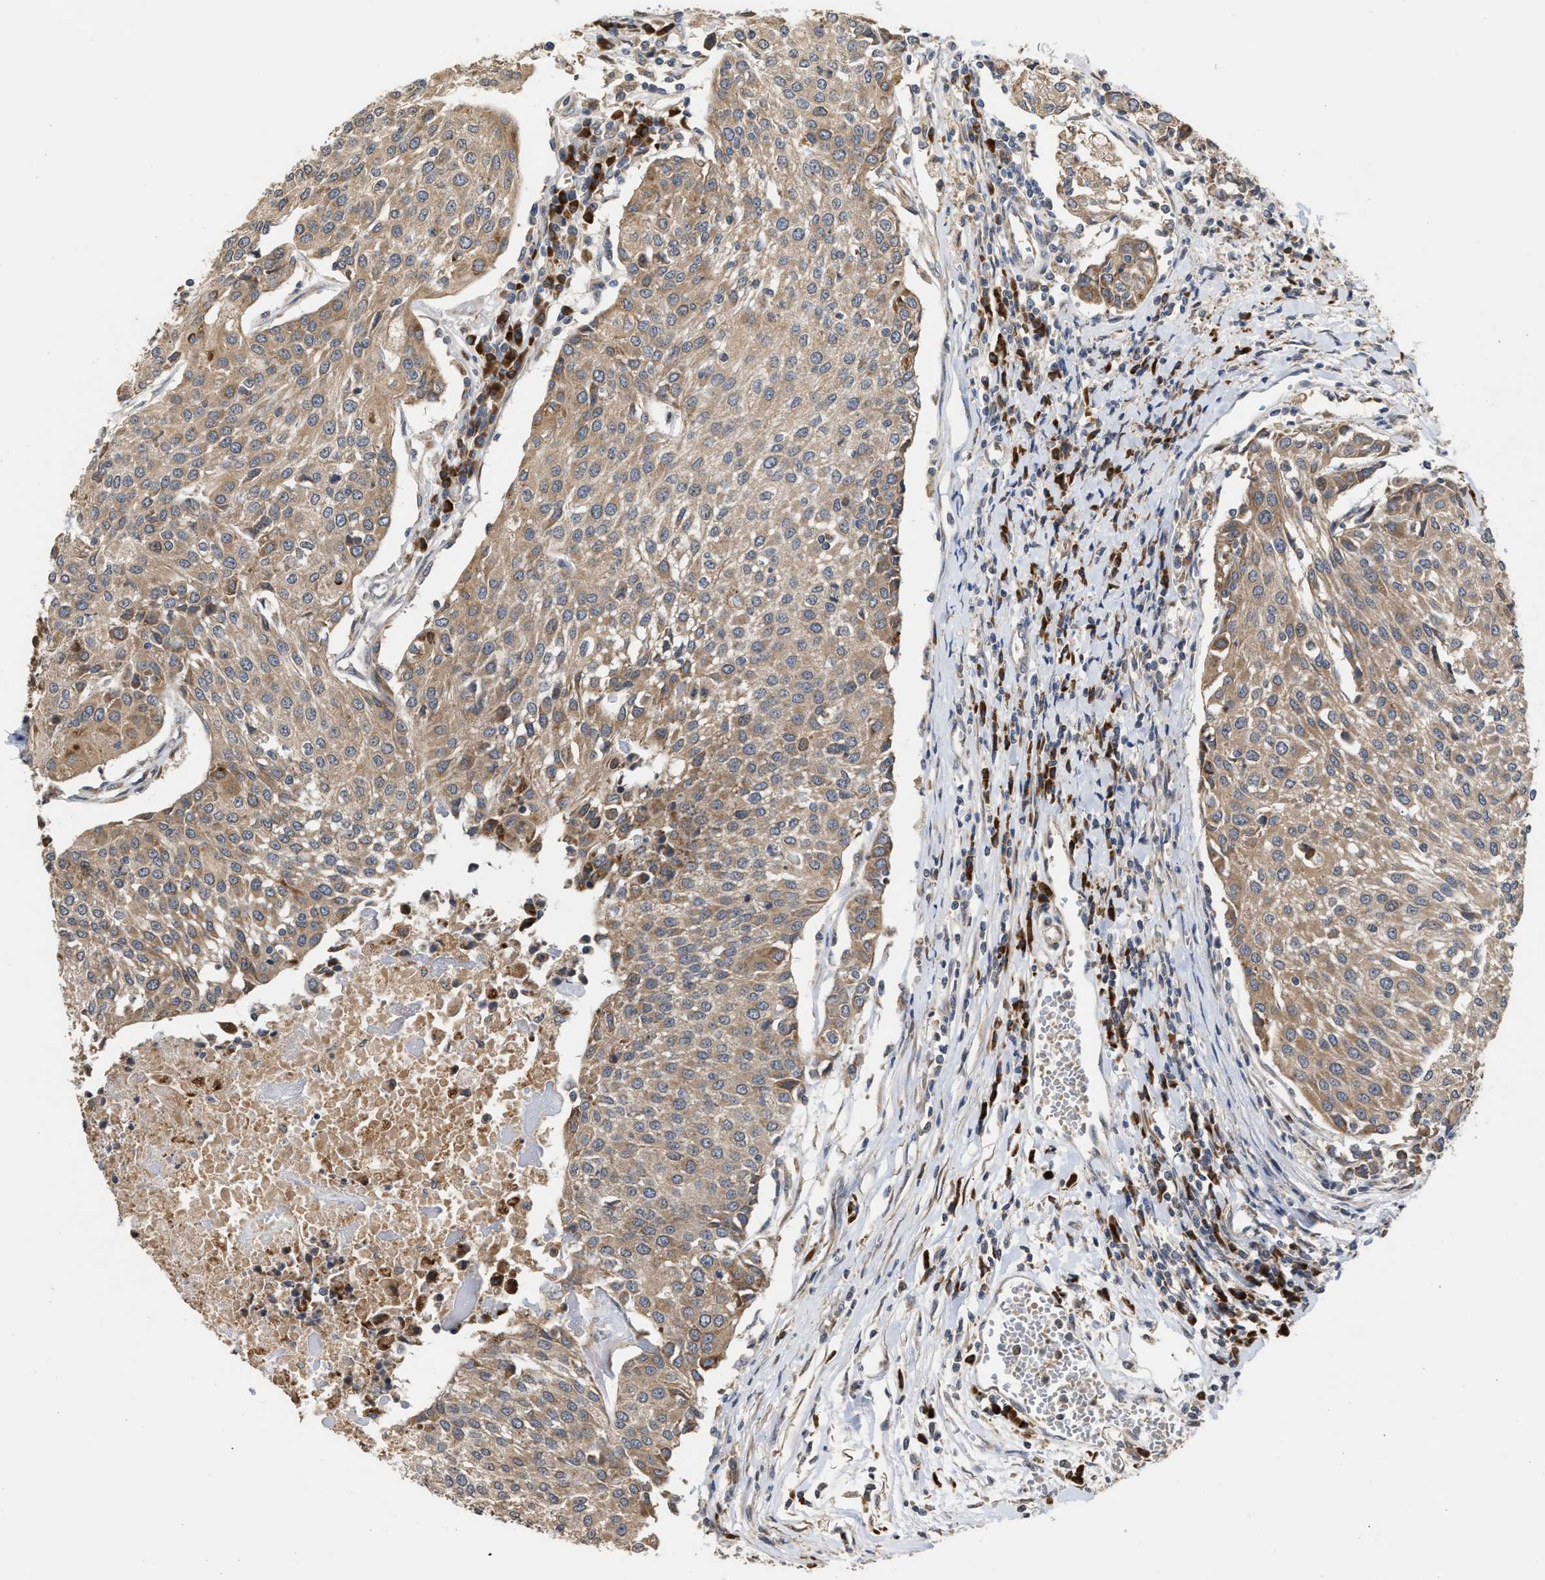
{"staining": {"intensity": "moderate", "quantity": ">75%", "location": "cytoplasmic/membranous"}, "tissue": "urothelial cancer", "cell_type": "Tumor cells", "image_type": "cancer", "snomed": [{"axis": "morphology", "description": "Urothelial carcinoma, High grade"}, {"axis": "topography", "description": "Urinary bladder"}], "caption": "This is an image of immunohistochemistry staining of urothelial cancer, which shows moderate positivity in the cytoplasmic/membranous of tumor cells.", "gene": "SAR1A", "patient": {"sex": "female", "age": 85}}